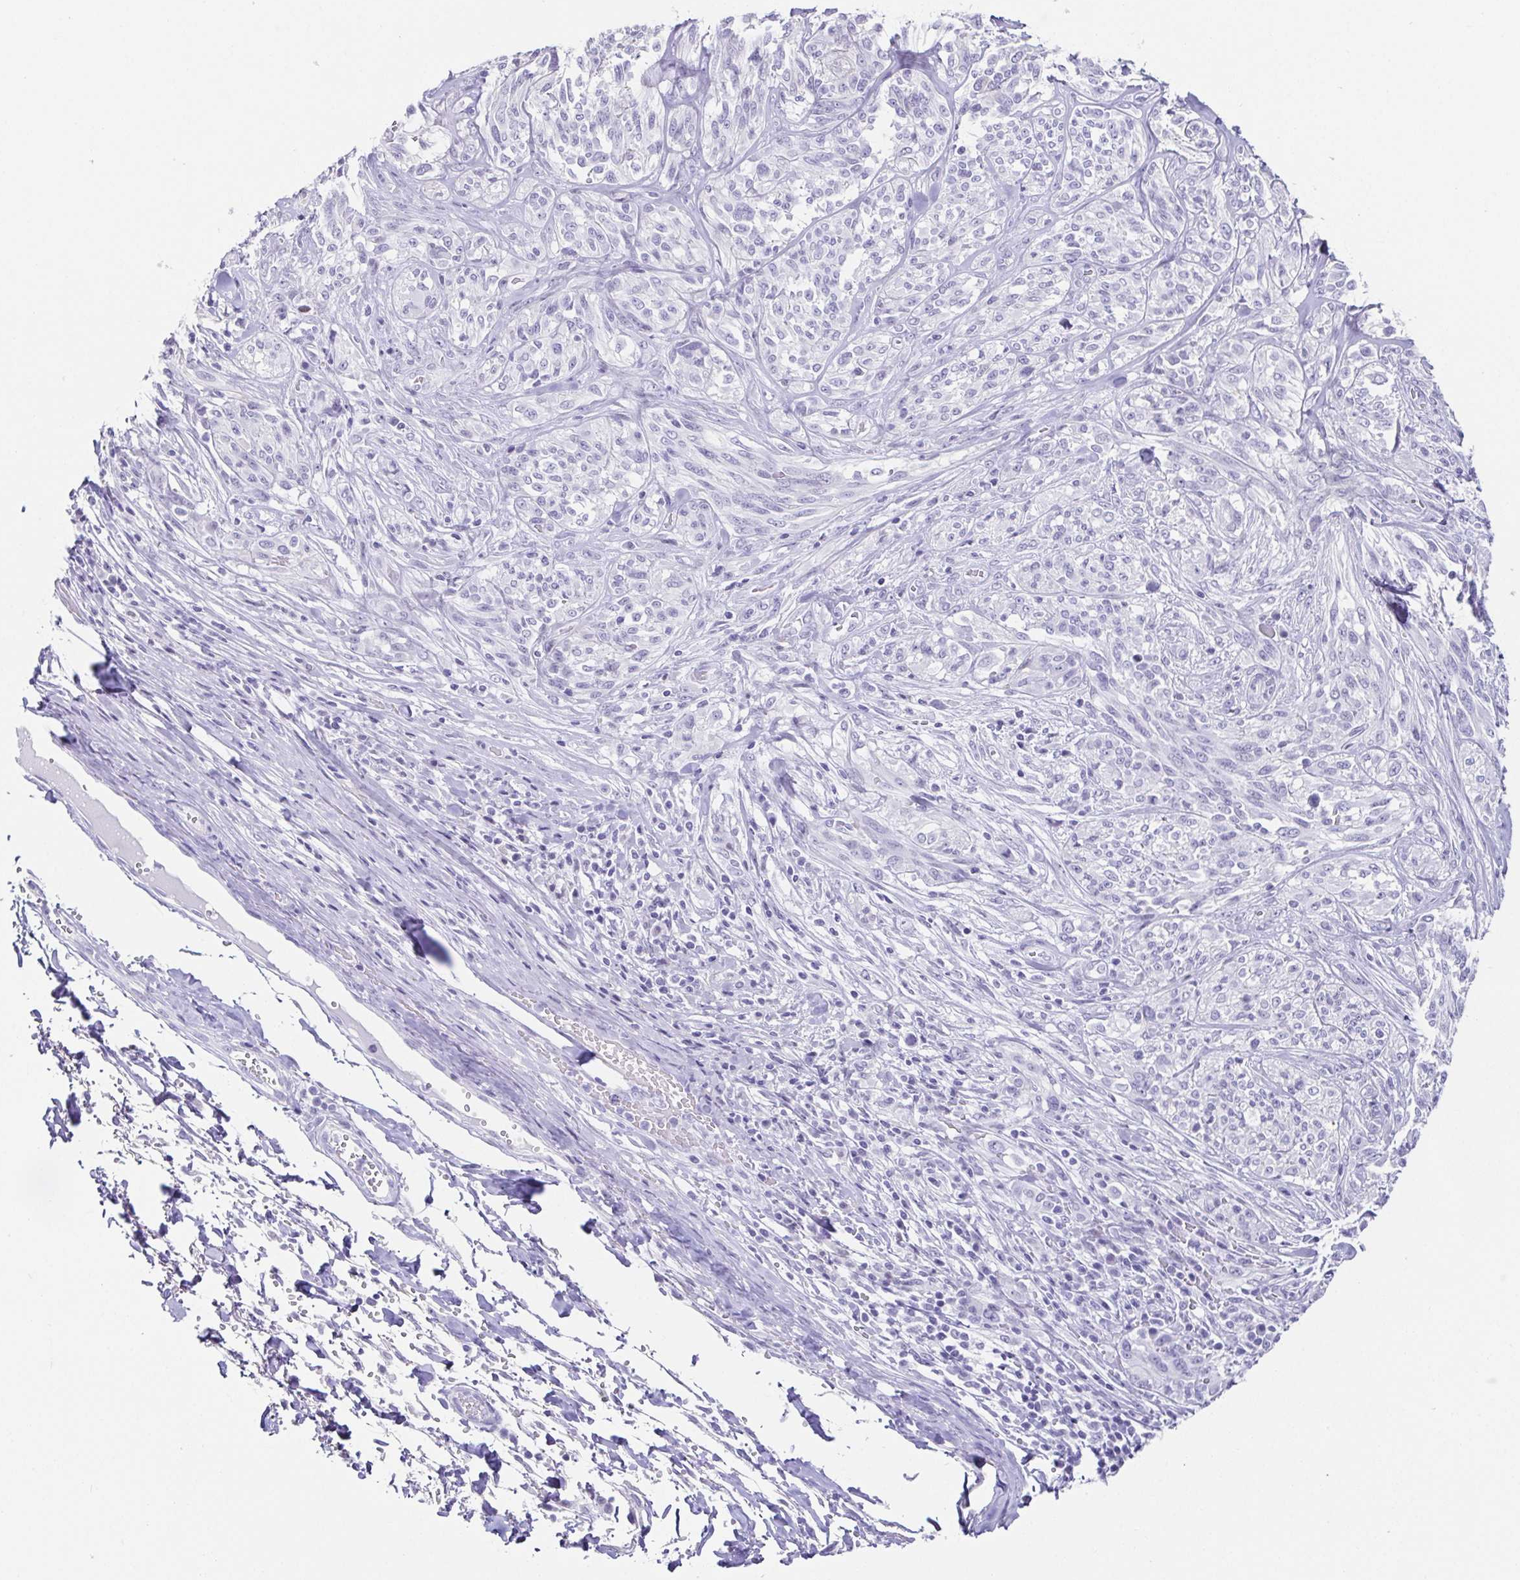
{"staining": {"intensity": "negative", "quantity": "none", "location": "none"}, "tissue": "melanoma", "cell_type": "Tumor cells", "image_type": "cancer", "snomed": [{"axis": "morphology", "description": "Malignant melanoma, NOS"}, {"axis": "topography", "description": "Skin"}], "caption": "IHC of malignant melanoma demonstrates no staining in tumor cells. Brightfield microscopy of immunohistochemistry (IHC) stained with DAB (3,3'-diaminobenzidine) (brown) and hematoxylin (blue), captured at high magnification.", "gene": "ESX1", "patient": {"sex": "female", "age": 91}}